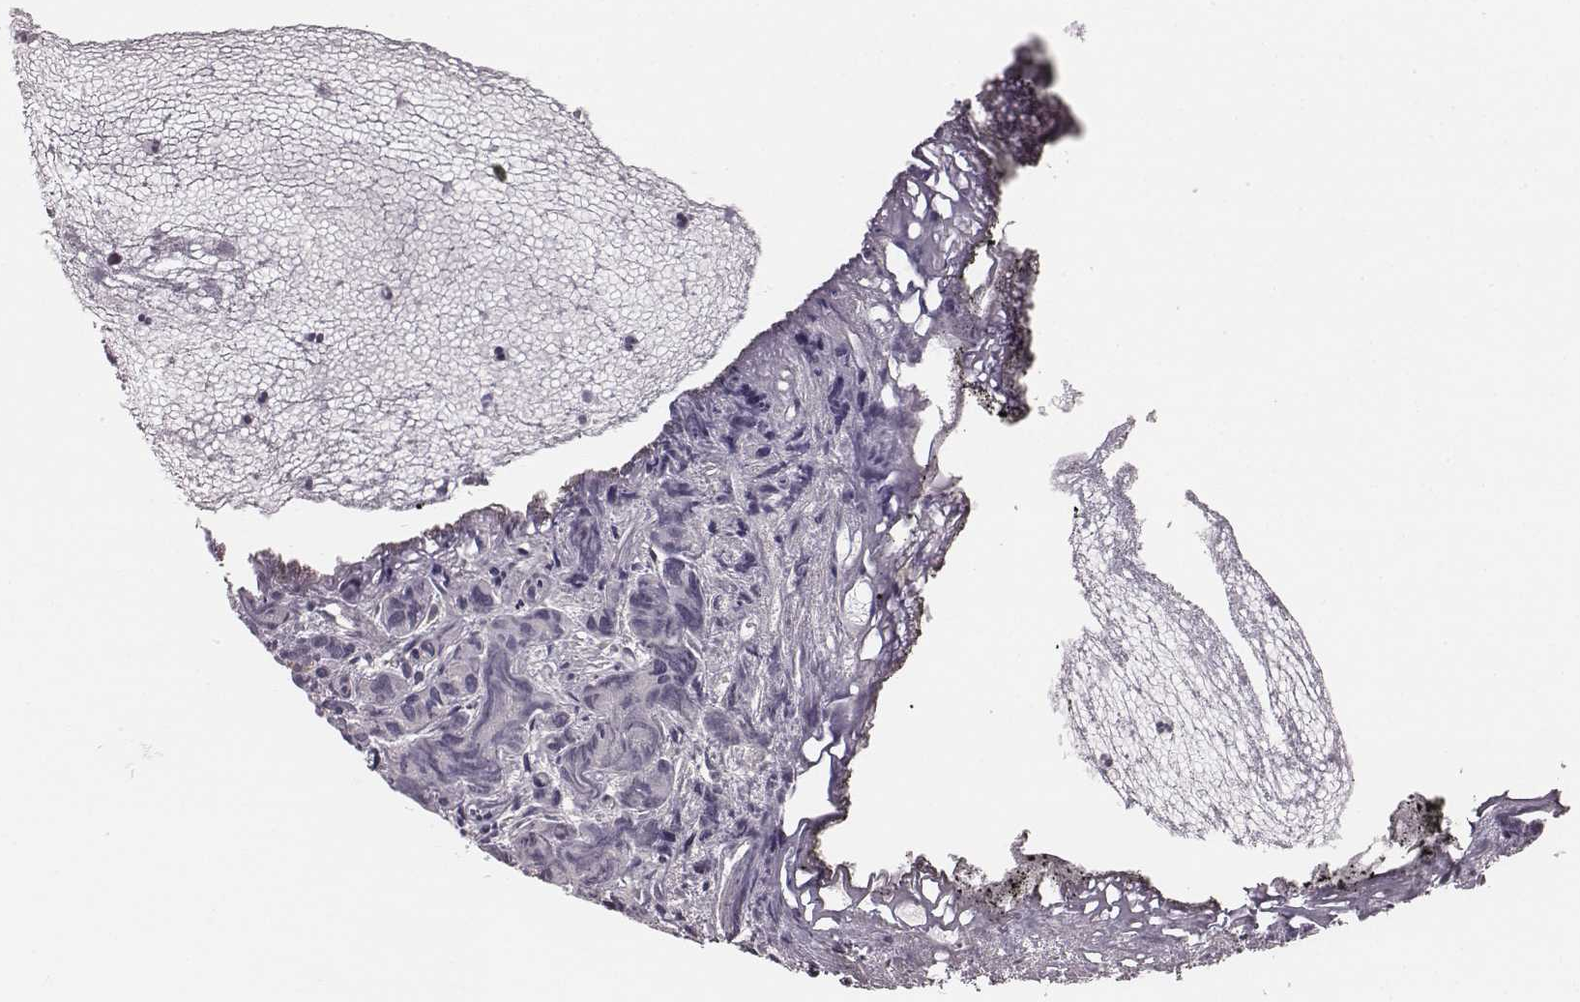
{"staining": {"intensity": "negative", "quantity": "none", "location": "none"}, "tissue": "prostate cancer", "cell_type": "Tumor cells", "image_type": "cancer", "snomed": [{"axis": "morphology", "description": "Adenocarcinoma, High grade"}, {"axis": "topography", "description": "Prostate"}], "caption": "A photomicrograph of human prostate cancer is negative for staining in tumor cells.", "gene": "RPGRIP1", "patient": {"sex": "male", "age": 77}}